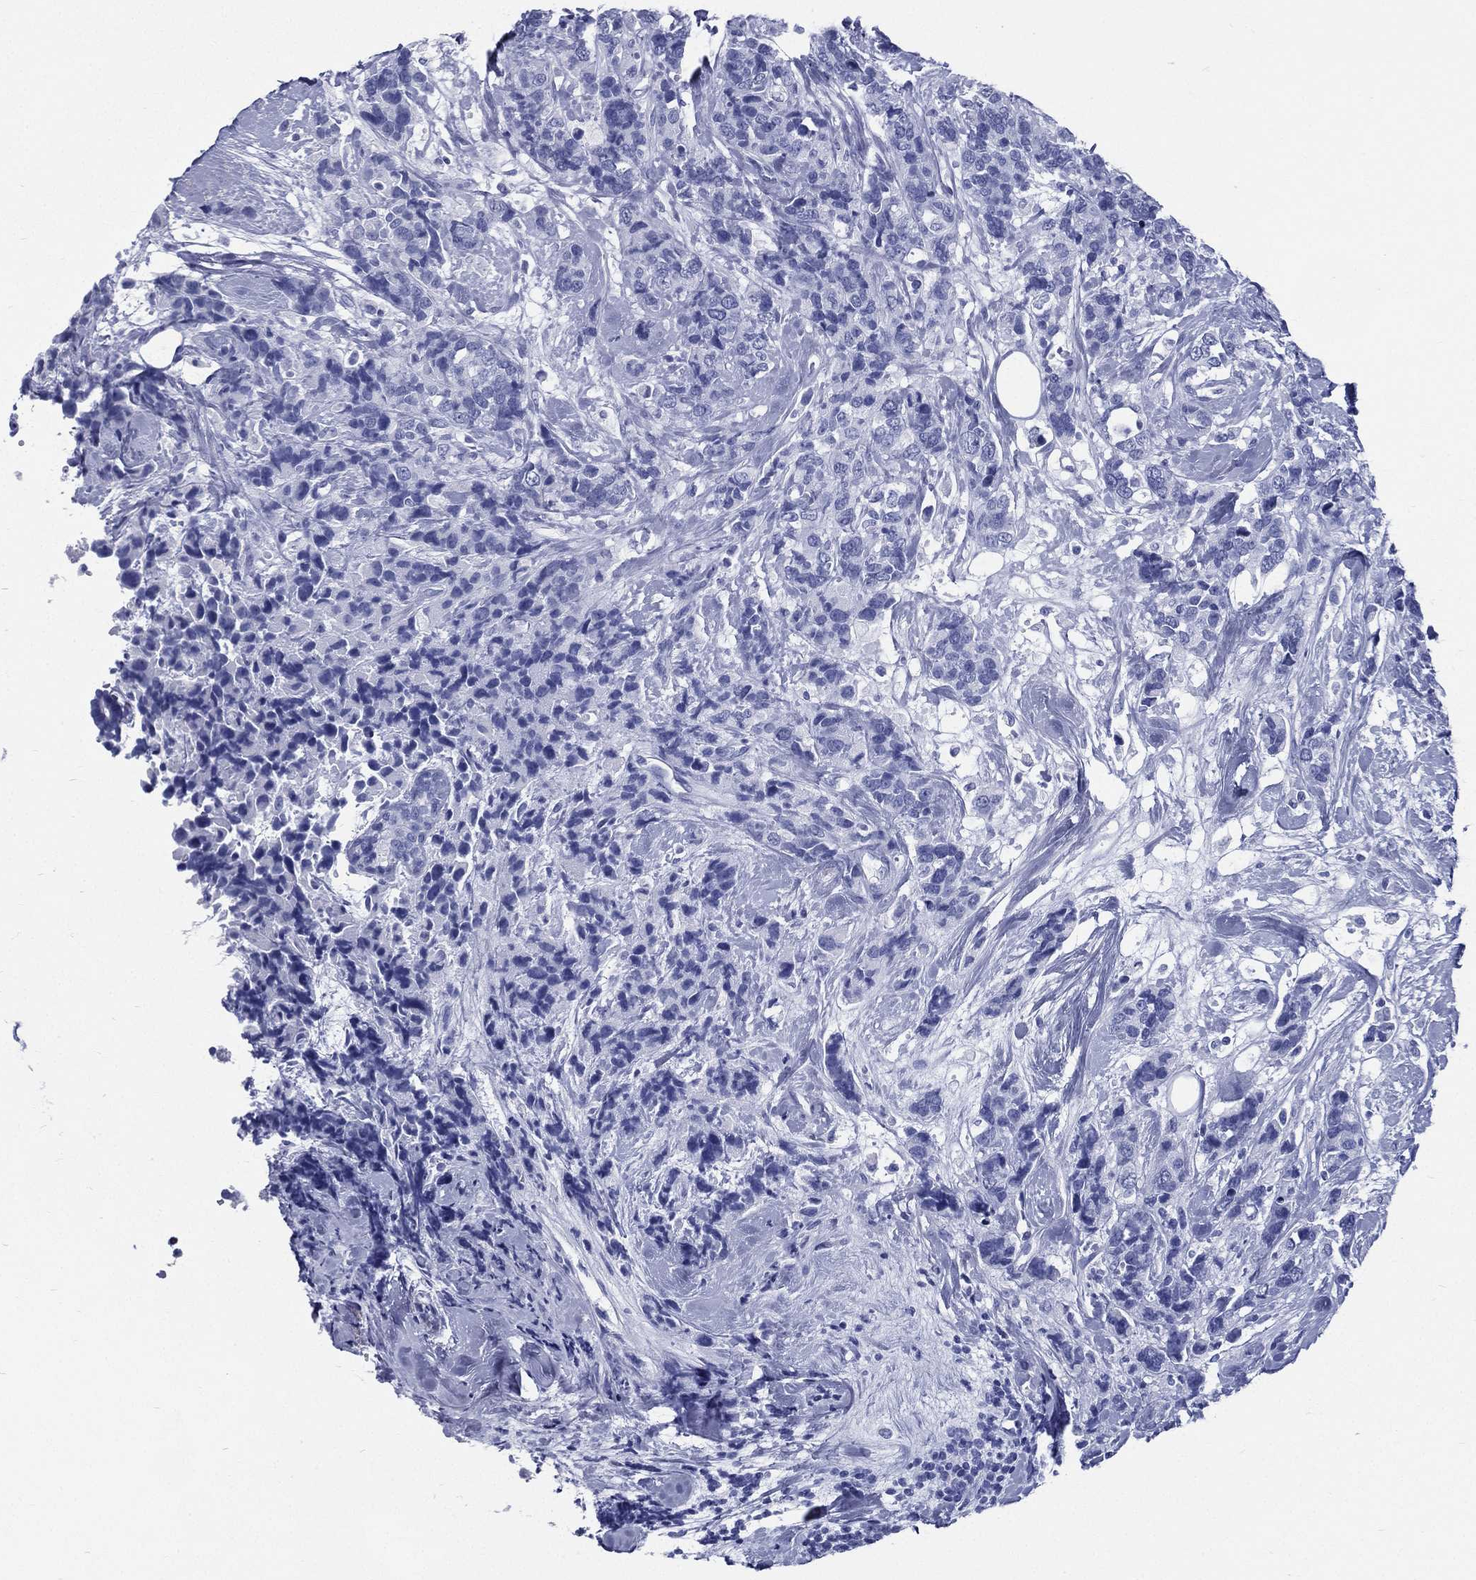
{"staining": {"intensity": "negative", "quantity": "none", "location": "none"}, "tissue": "breast cancer", "cell_type": "Tumor cells", "image_type": "cancer", "snomed": [{"axis": "morphology", "description": "Lobular carcinoma"}, {"axis": "topography", "description": "Breast"}], "caption": "Micrograph shows no protein positivity in tumor cells of lobular carcinoma (breast) tissue.", "gene": "RSPH4A", "patient": {"sex": "female", "age": 59}}